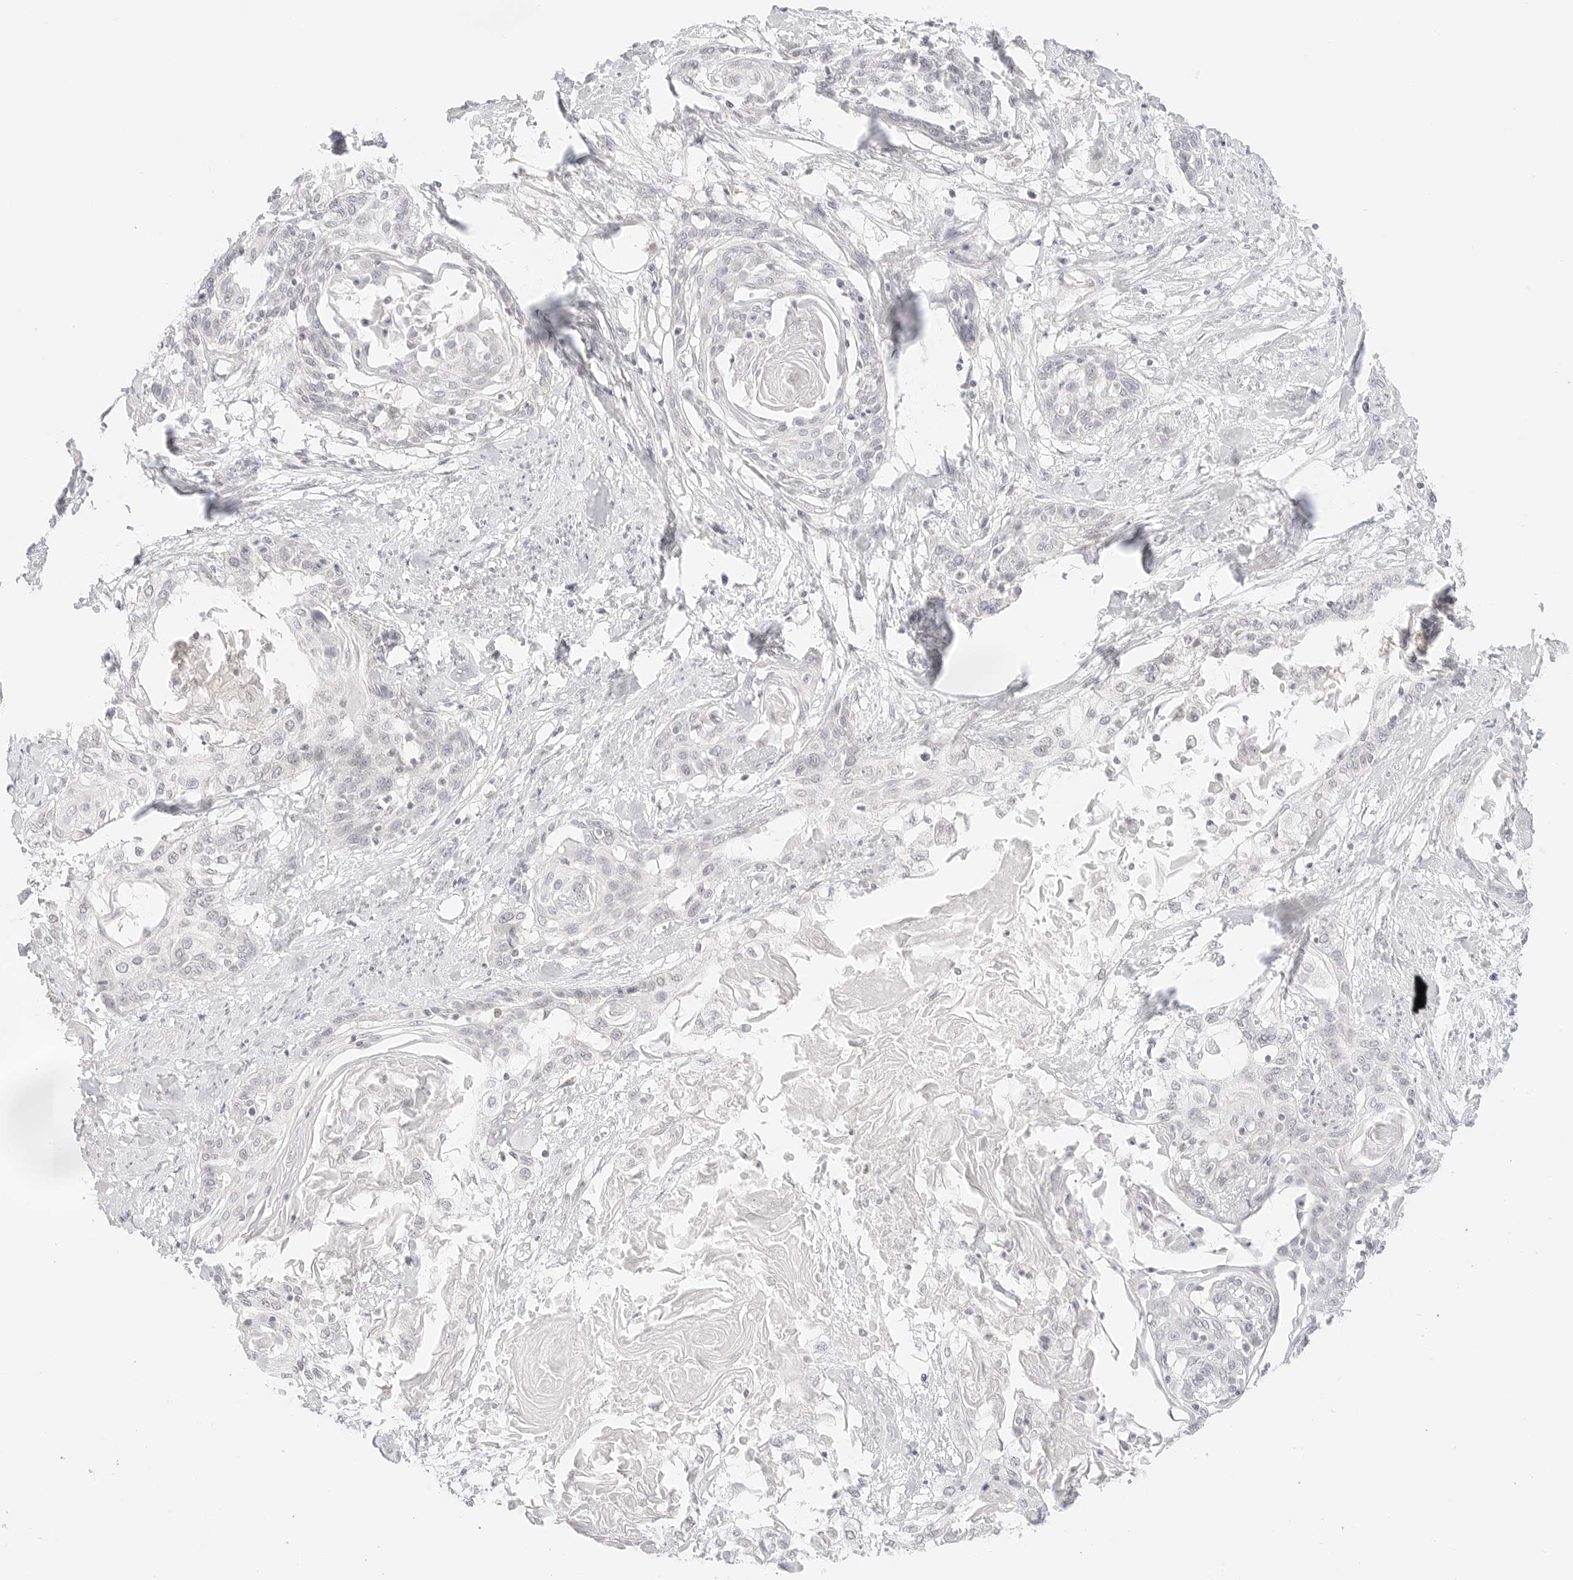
{"staining": {"intensity": "negative", "quantity": "none", "location": "none"}, "tissue": "cervical cancer", "cell_type": "Tumor cells", "image_type": "cancer", "snomed": [{"axis": "morphology", "description": "Squamous cell carcinoma, NOS"}, {"axis": "topography", "description": "Cervix"}], "caption": "The micrograph shows no significant staining in tumor cells of squamous cell carcinoma (cervical). (Stains: DAB IHC with hematoxylin counter stain, Microscopy: brightfield microscopy at high magnification).", "gene": "GNAS", "patient": {"sex": "female", "age": 57}}